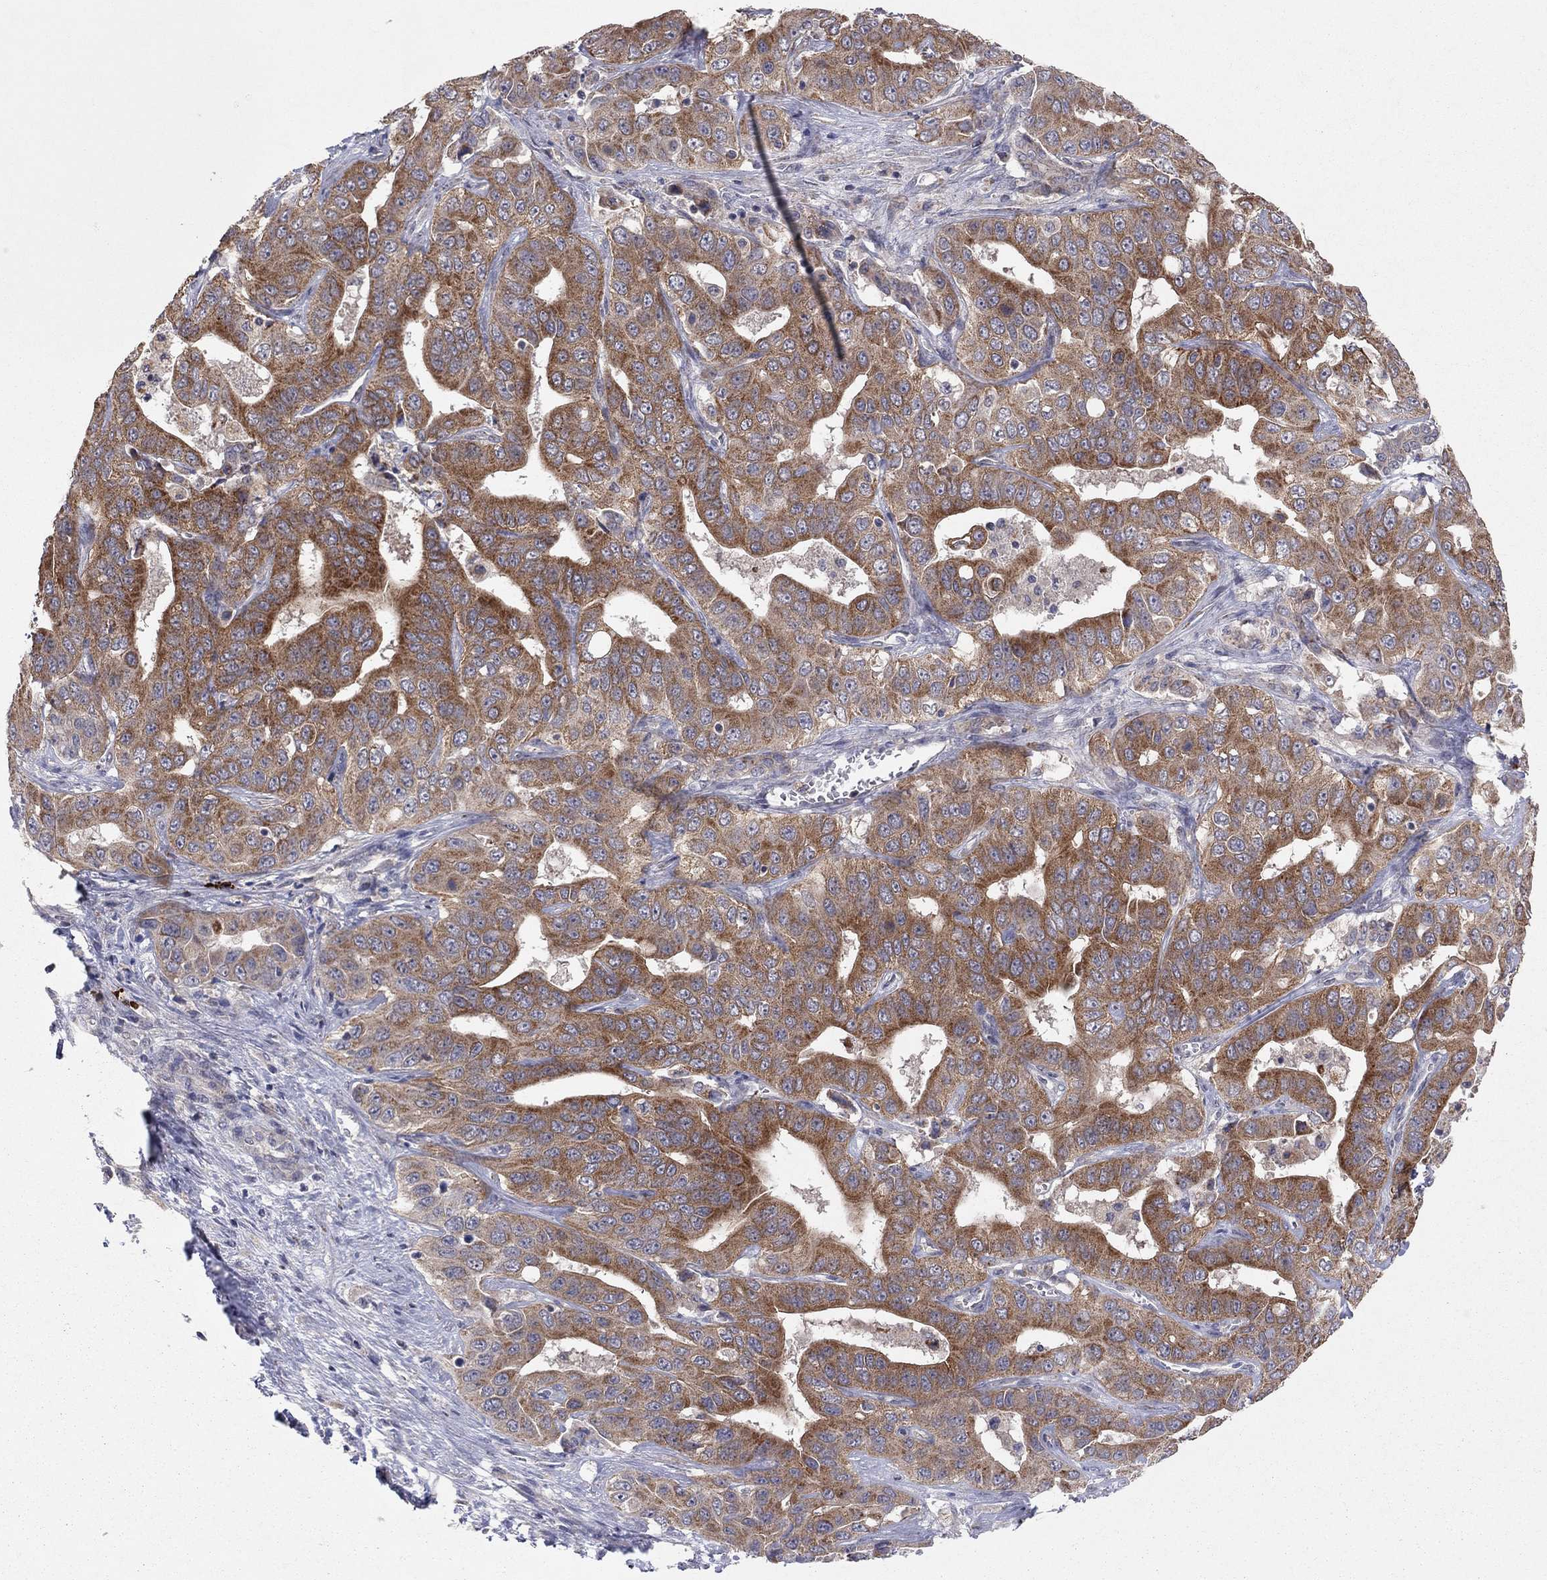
{"staining": {"intensity": "strong", "quantity": "25%-75%", "location": "cytoplasmic/membranous"}, "tissue": "liver cancer", "cell_type": "Tumor cells", "image_type": "cancer", "snomed": [{"axis": "morphology", "description": "Cholangiocarcinoma"}, {"axis": "topography", "description": "Liver"}], "caption": "High-magnification brightfield microscopy of liver cancer (cholangiocarcinoma) stained with DAB (3,3'-diaminobenzidine) (brown) and counterstained with hematoxylin (blue). tumor cells exhibit strong cytoplasmic/membranous staining is identified in about25%-75% of cells.", "gene": "CRACDL", "patient": {"sex": "female", "age": 52}}